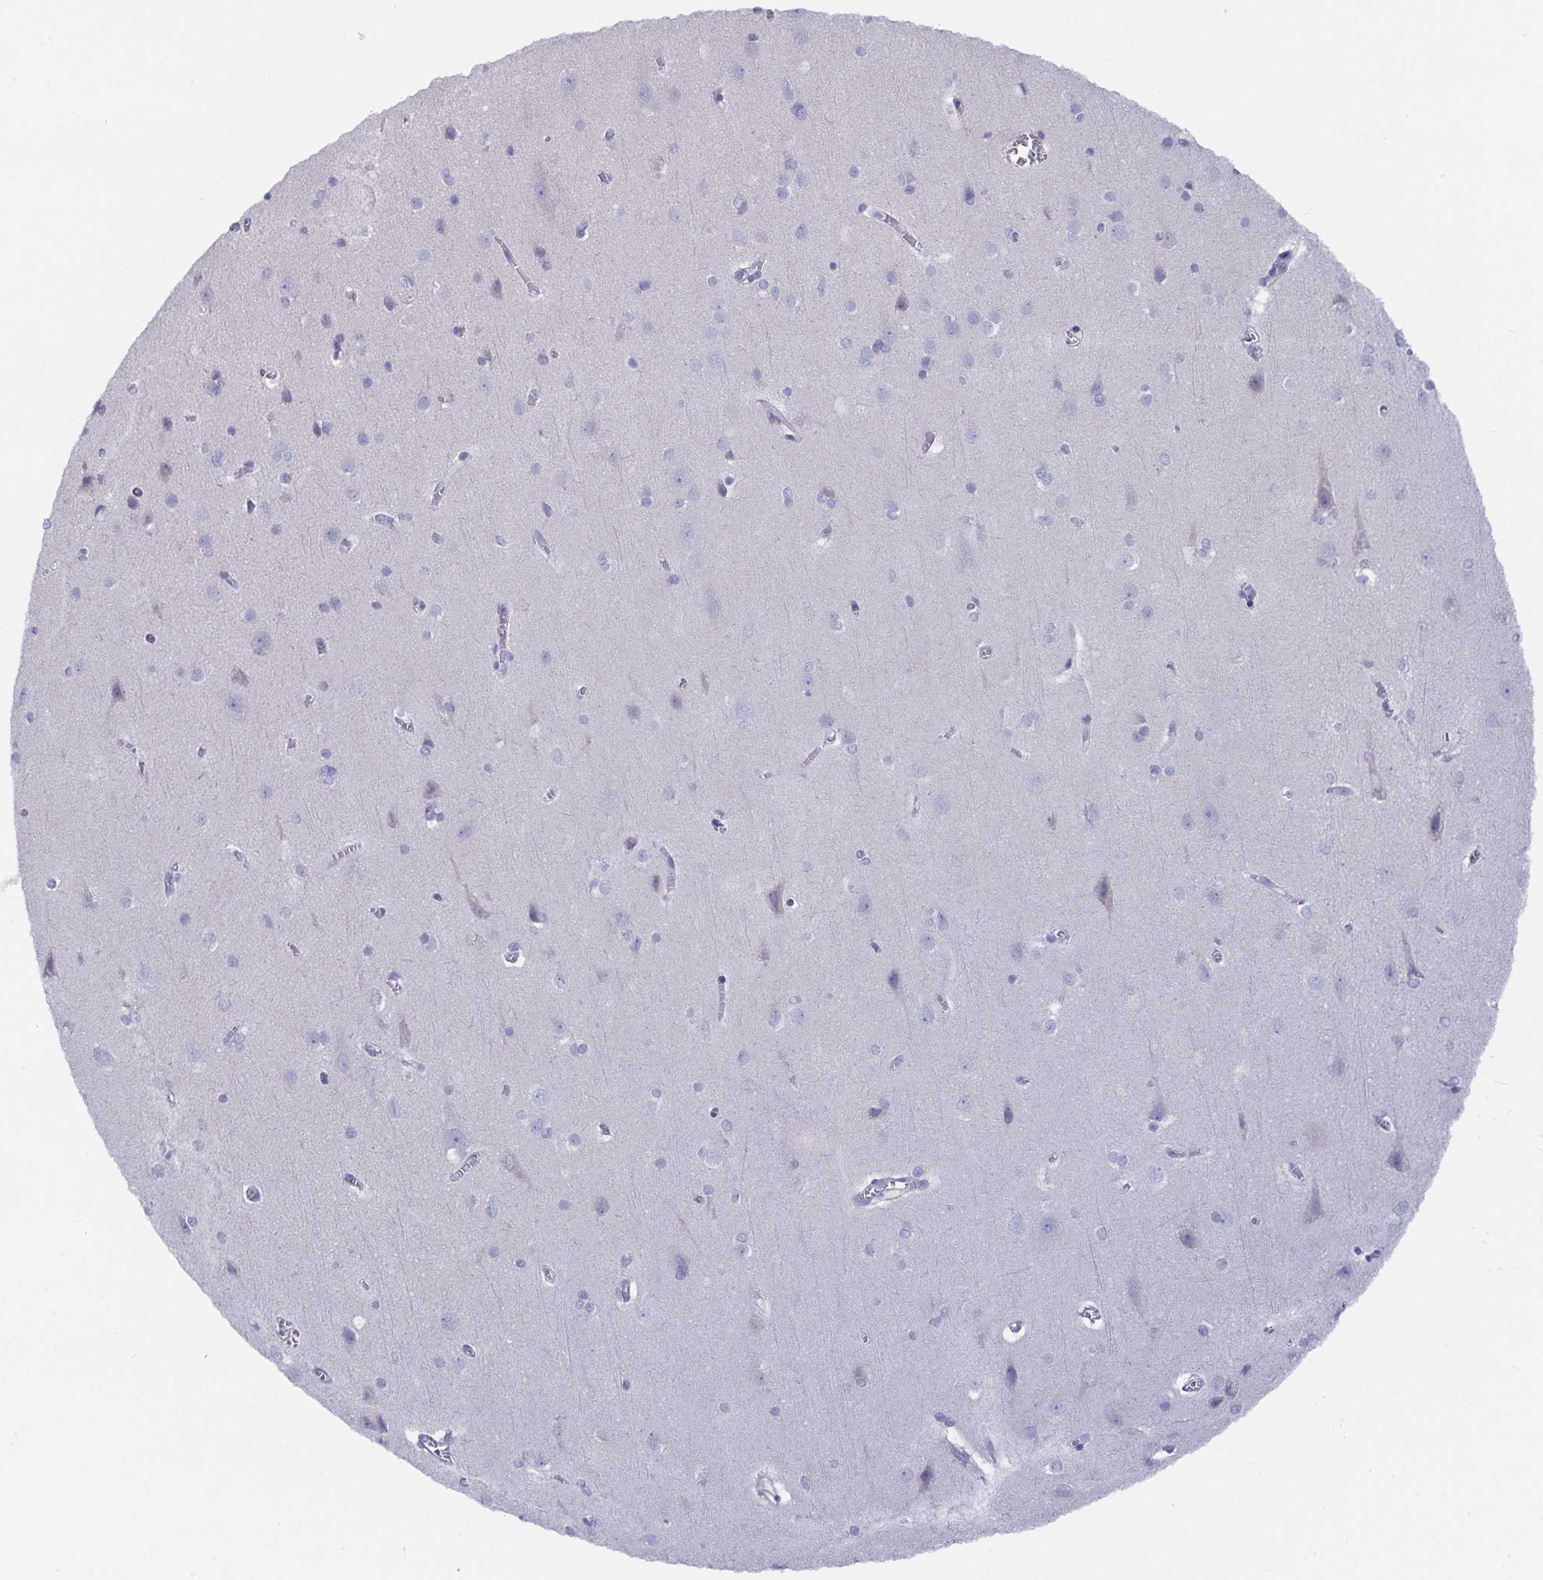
{"staining": {"intensity": "negative", "quantity": "none", "location": "none"}, "tissue": "cerebral cortex", "cell_type": "Endothelial cells", "image_type": "normal", "snomed": [{"axis": "morphology", "description": "Normal tissue, NOS"}, {"axis": "topography", "description": "Cerebral cortex"}], "caption": "Protein analysis of normal cerebral cortex shows no significant positivity in endothelial cells.", "gene": "ZIK1", "patient": {"sex": "male", "age": 37}}